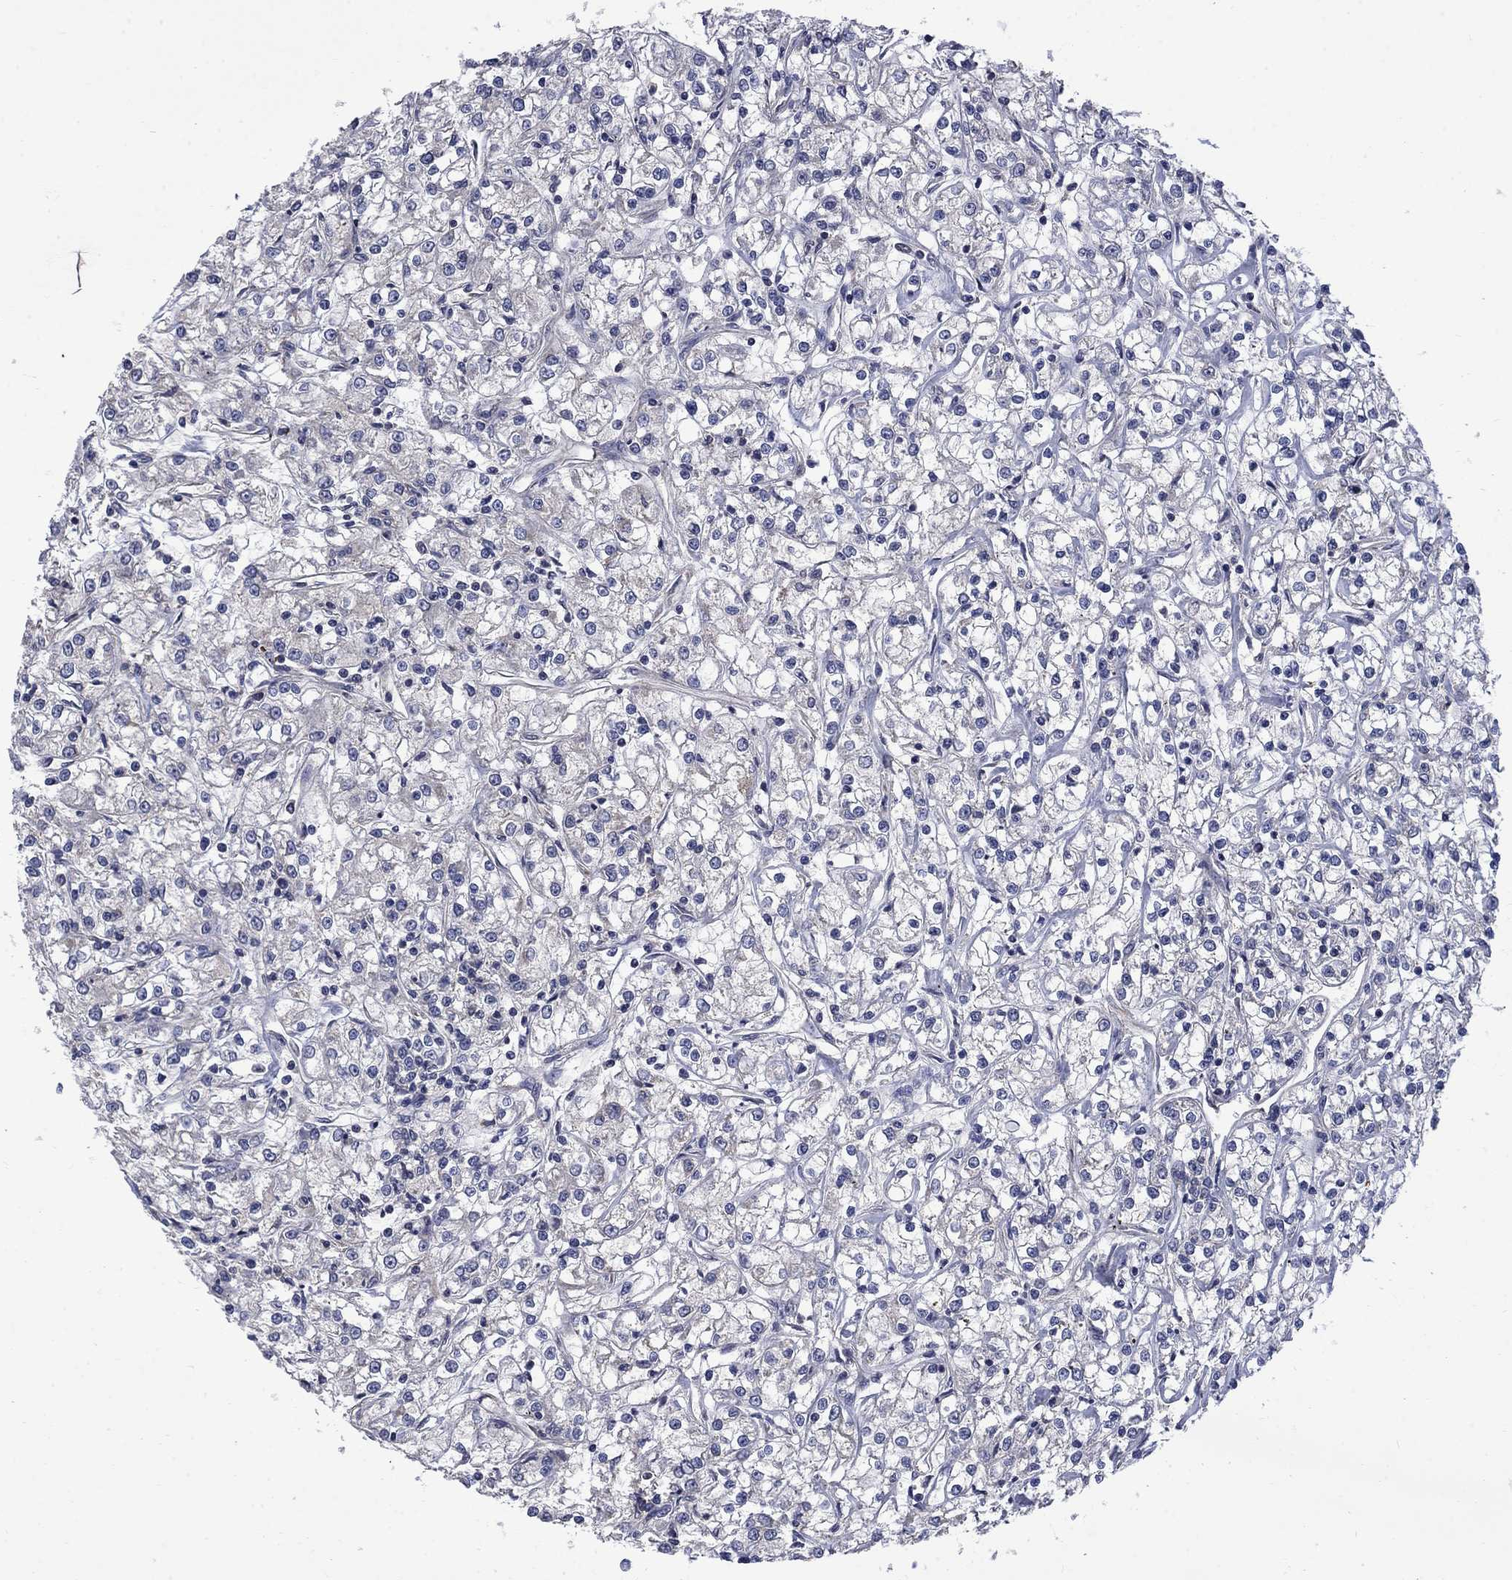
{"staining": {"intensity": "negative", "quantity": "none", "location": "none"}, "tissue": "renal cancer", "cell_type": "Tumor cells", "image_type": "cancer", "snomed": [{"axis": "morphology", "description": "Adenocarcinoma, NOS"}, {"axis": "topography", "description": "Kidney"}], "caption": "Protein analysis of renal adenocarcinoma demonstrates no significant staining in tumor cells. The staining was performed using DAB (3,3'-diaminobenzidine) to visualize the protein expression in brown, while the nuclei were stained in blue with hematoxylin (Magnification: 20x).", "gene": "HSPA12A", "patient": {"sex": "female", "age": 59}}